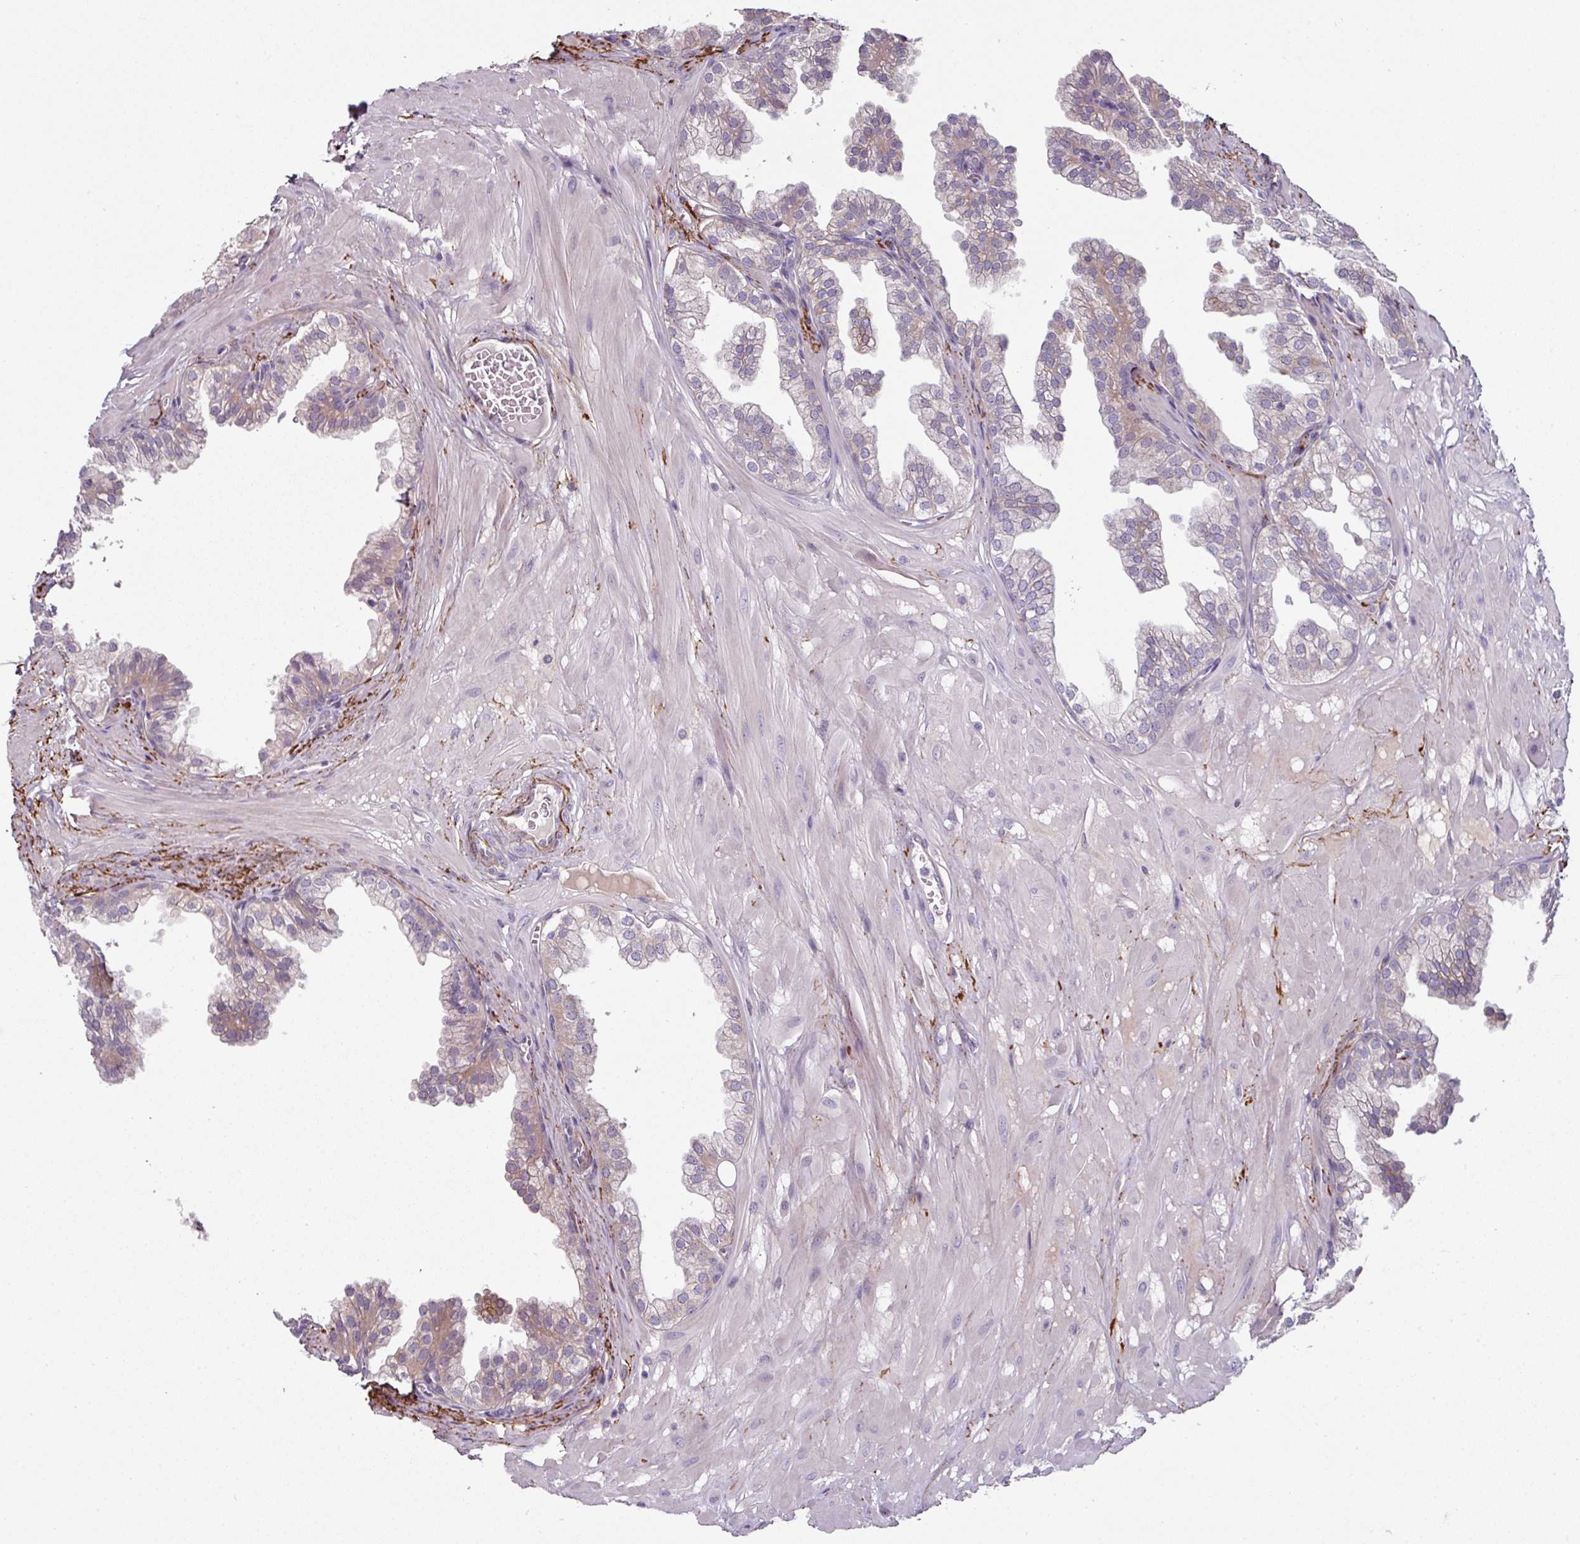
{"staining": {"intensity": "weak", "quantity": "<25%", "location": "cytoplasmic/membranous"}, "tissue": "prostate", "cell_type": "Glandular cells", "image_type": "normal", "snomed": [{"axis": "morphology", "description": "Normal tissue, NOS"}, {"axis": "topography", "description": "Prostate"}, {"axis": "topography", "description": "Peripheral nerve tissue"}], "caption": "This is an IHC image of unremarkable human prostate. There is no expression in glandular cells.", "gene": "MTMR14", "patient": {"sex": "male", "age": 55}}